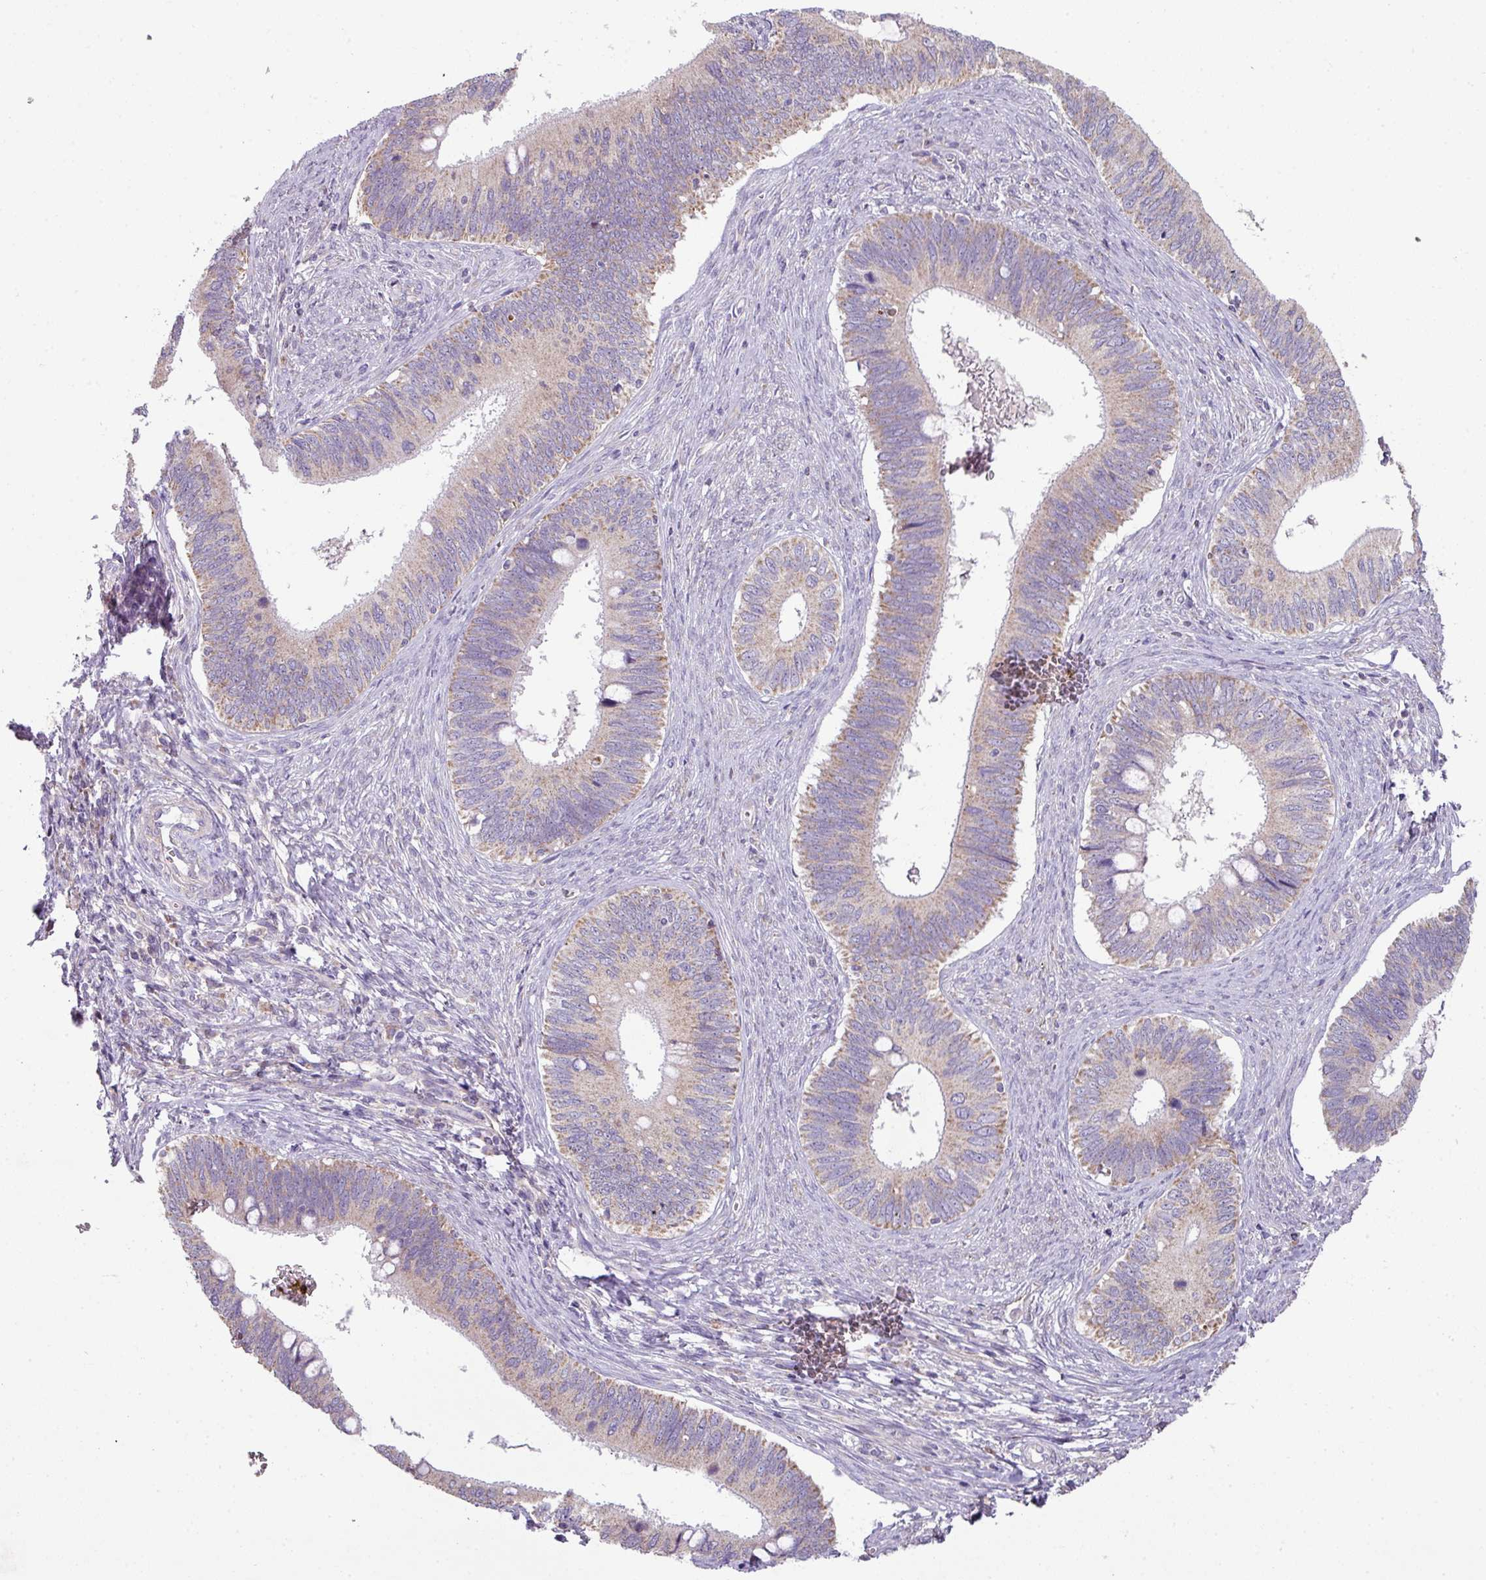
{"staining": {"intensity": "weak", "quantity": "25%-75%", "location": "cytoplasmic/membranous"}, "tissue": "cervical cancer", "cell_type": "Tumor cells", "image_type": "cancer", "snomed": [{"axis": "morphology", "description": "Adenocarcinoma, NOS"}, {"axis": "topography", "description": "Cervix"}], "caption": "Protein staining shows weak cytoplasmic/membranous staining in about 25%-75% of tumor cells in adenocarcinoma (cervical).", "gene": "LRRC9", "patient": {"sex": "female", "age": 42}}